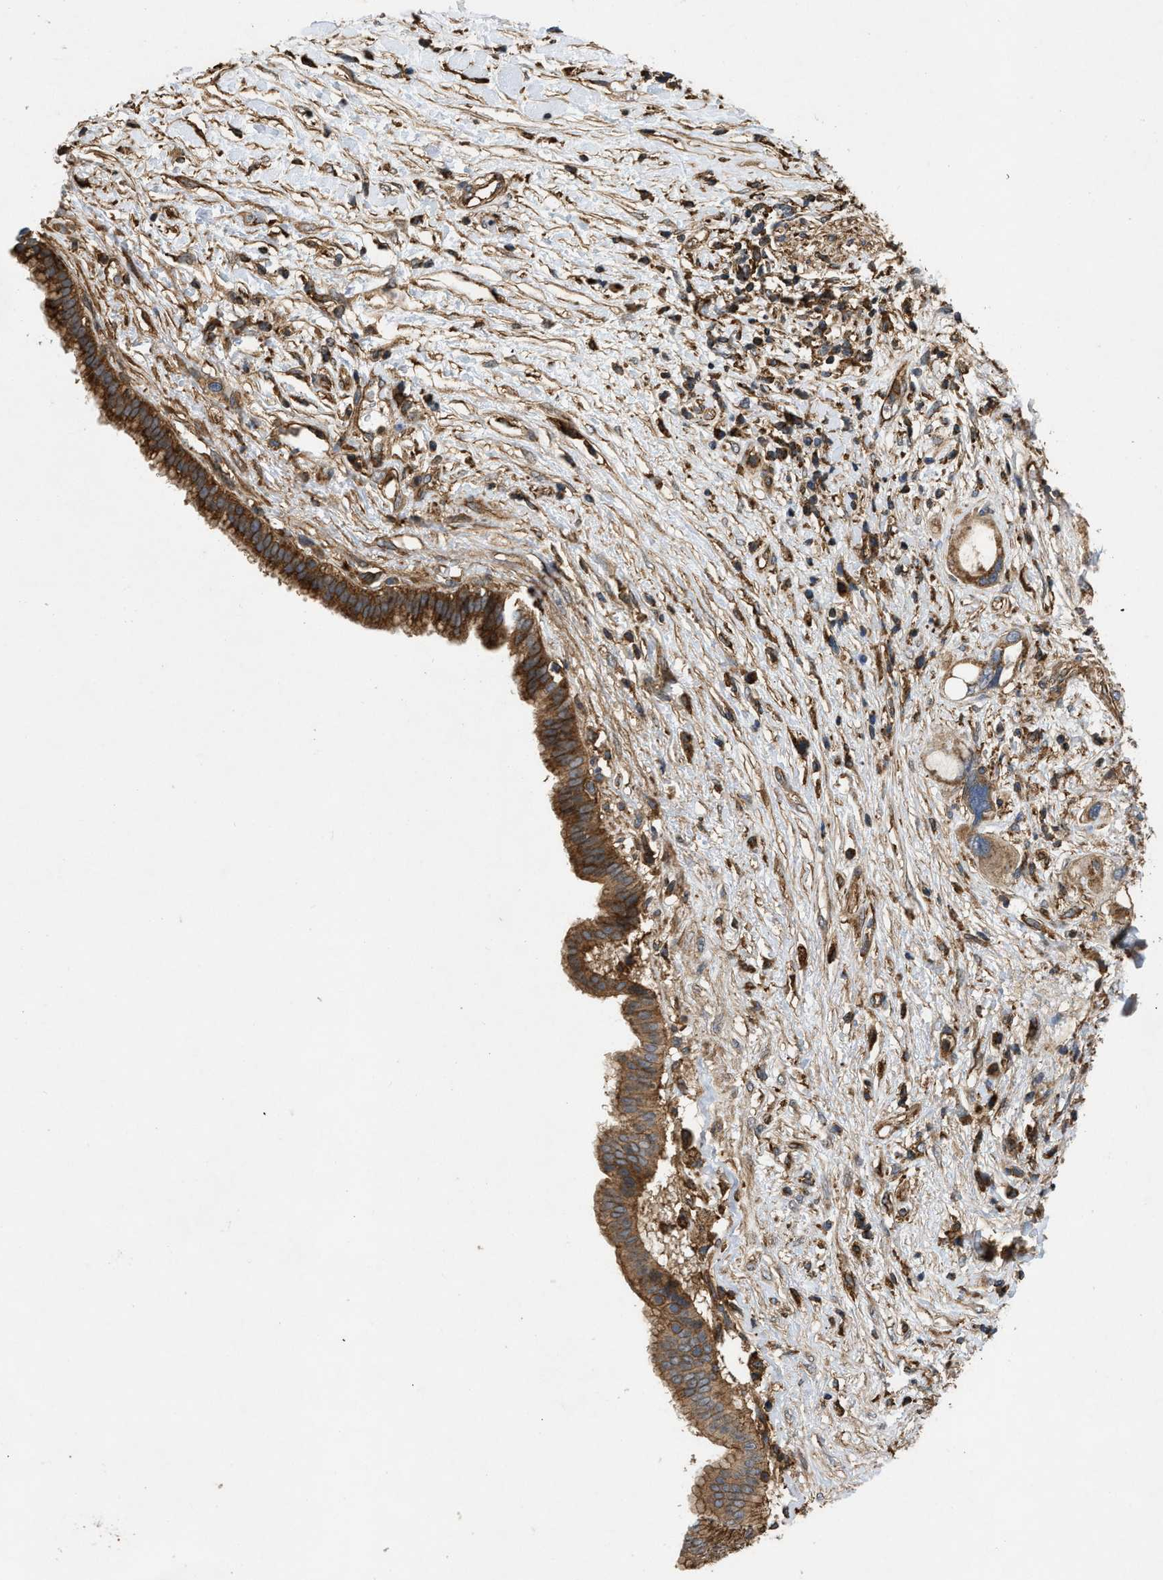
{"staining": {"intensity": "strong", "quantity": ">75%", "location": "cytoplasmic/membranous"}, "tissue": "pancreatic cancer", "cell_type": "Tumor cells", "image_type": "cancer", "snomed": [{"axis": "morphology", "description": "Adenocarcinoma, NOS"}, {"axis": "topography", "description": "Pancreas"}], "caption": "Immunohistochemistry (IHC) histopathology image of pancreatic cancer (adenocarcinoma) stained for a protein (brown), which demonstrates high levels of strong cytoplasmic/membranous expression in approximately >75% of tumor cells.", "gene": "GNB4", "patient": {"sex": "female", "age": 56}}